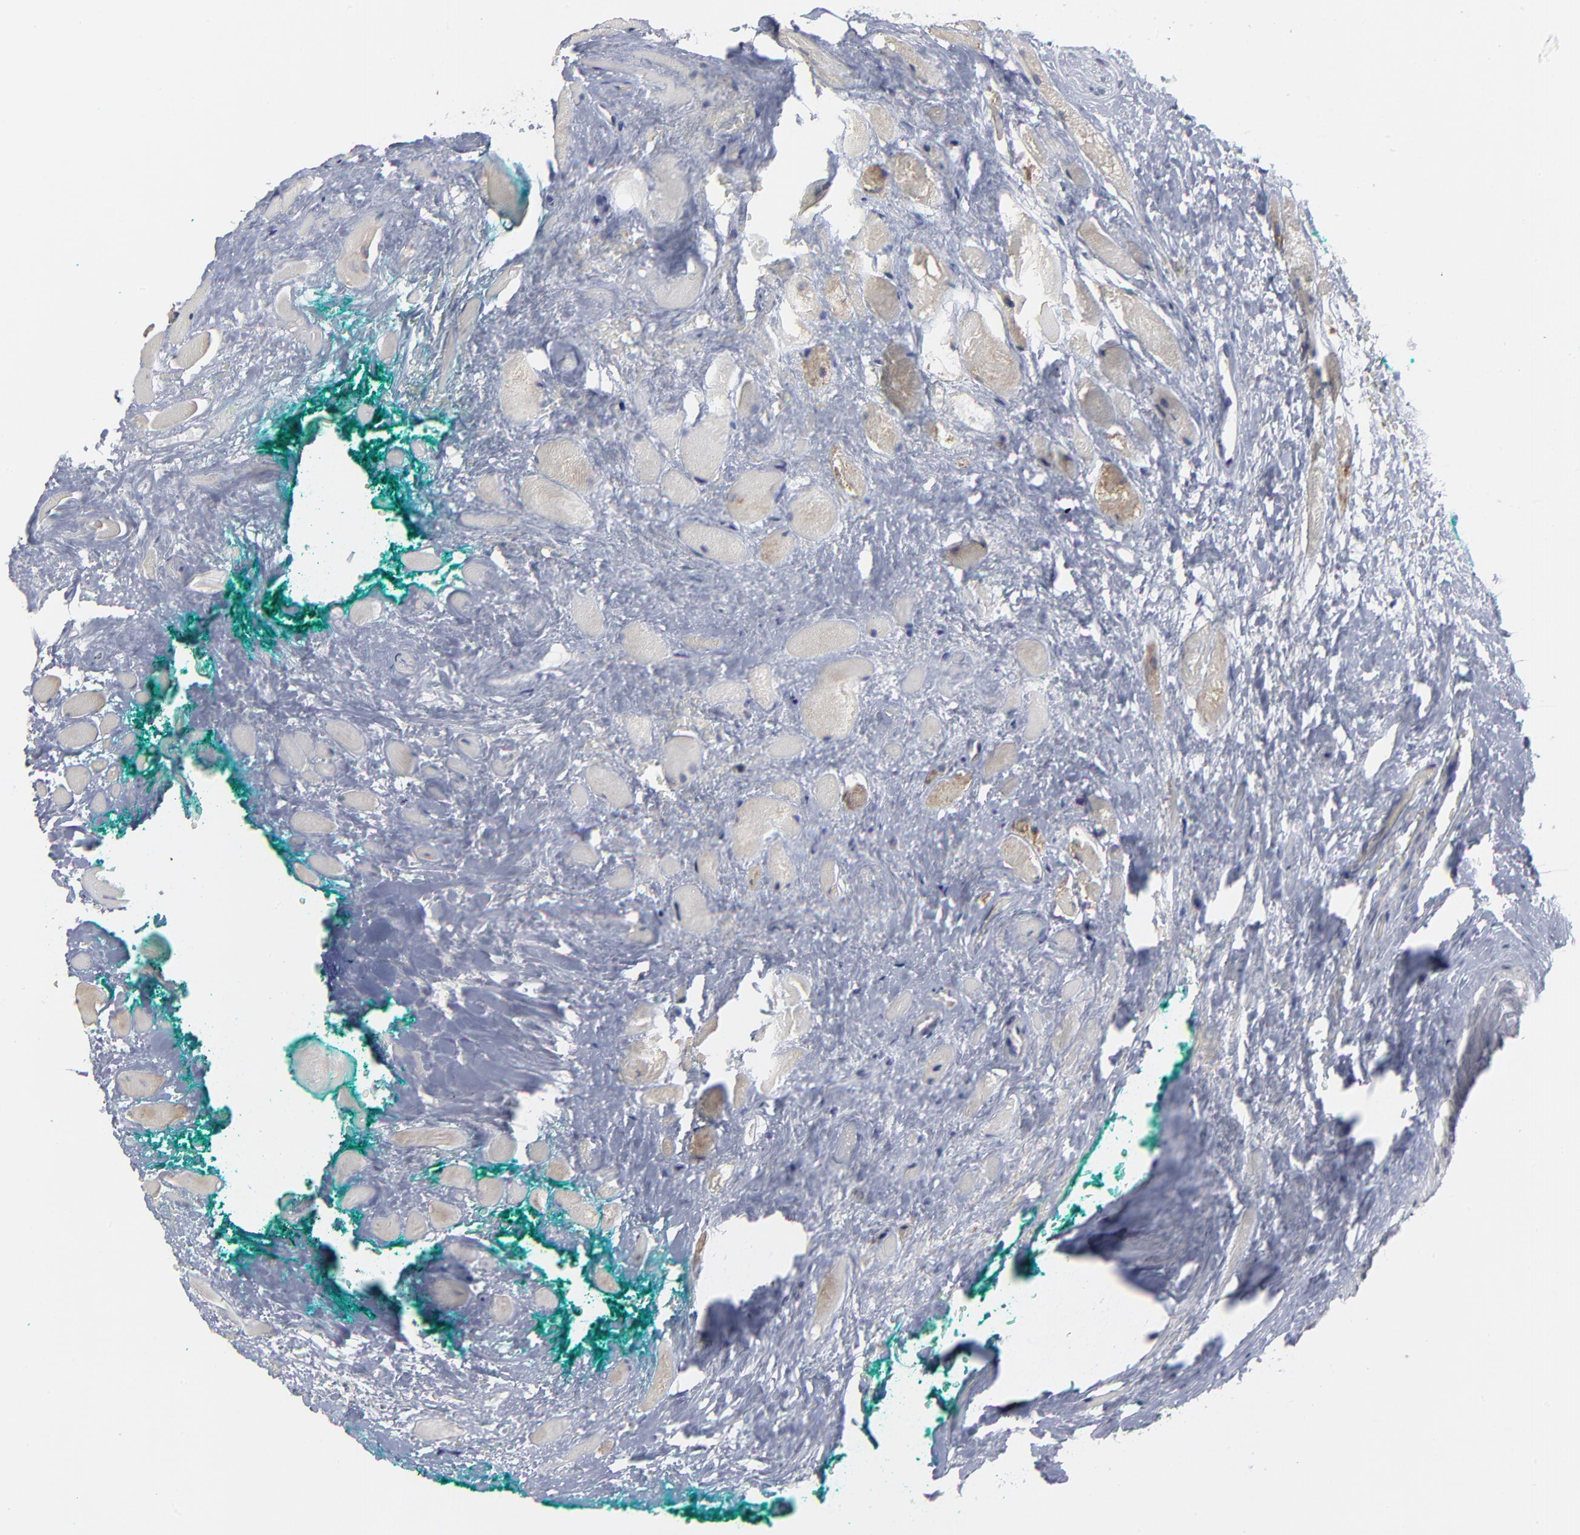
{"staining": {"intensity": "negative", "quantity": "none", "location": "none"}, "tissue": "prostate cancer", "cell_type": "Tumor cells", "image_type": "cancer", "snomed": [{"axis": "morphology", "description": "Adenocarcinoma, Medium grade"}, {"axis": "topography", "description": "Prostate"}], "caption": "The immunohistochemistry (IHC) micrograph has no significant positivity in tumor cells of medium-grade adenocarcinoma (prostate) tissue.", "gene": "MAGEA10", "patient": {"sex": "male", "age": 60}}